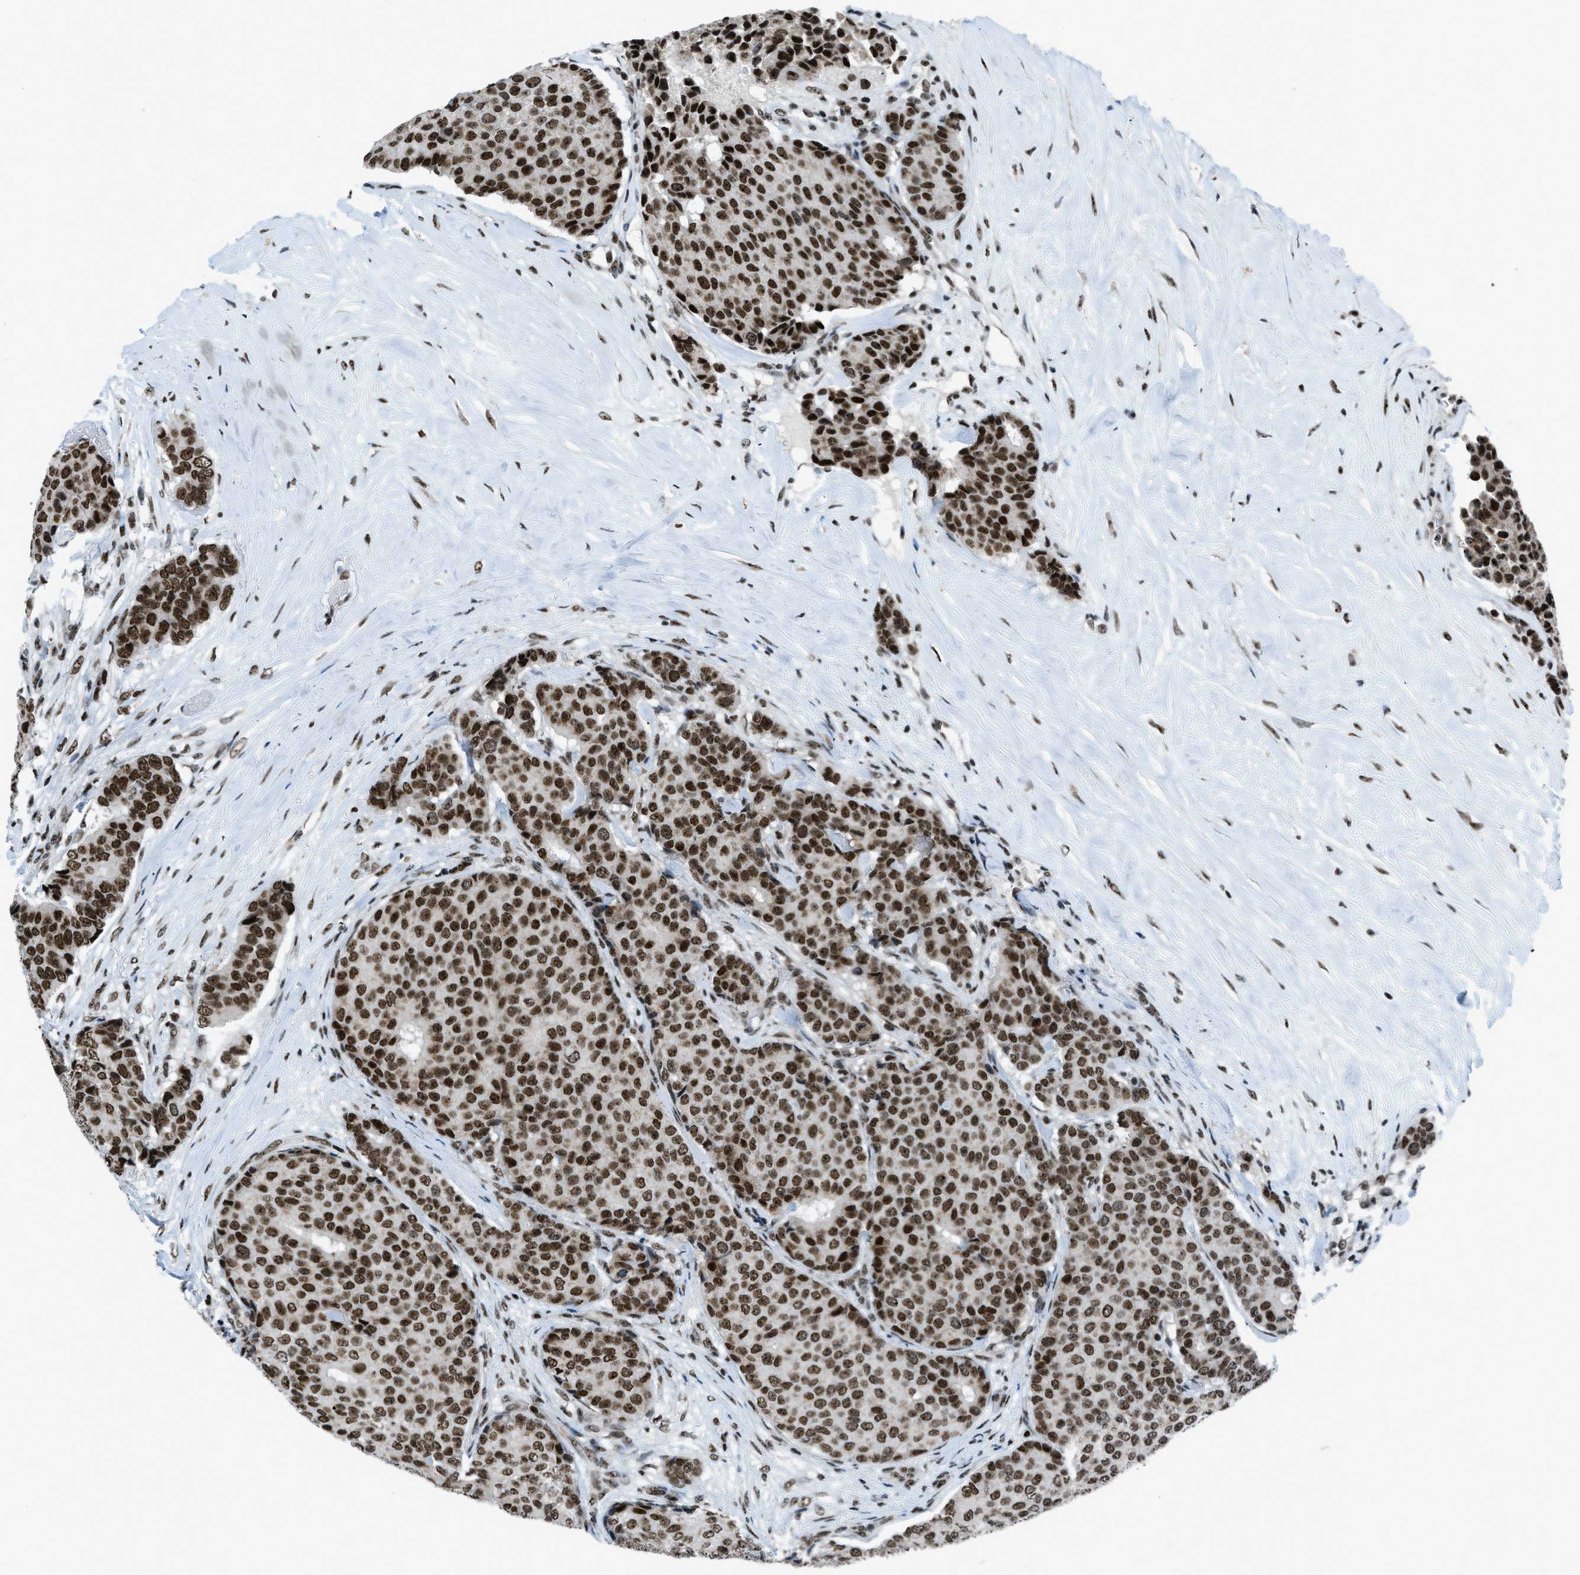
{"staining": {"intensity": "strong", "quantity": ">75%", "location": "nuclear"}, "tissue": "breast cancer", "cell_type": "Tumor cells", "image_type": "cancer", "snomed": [{"axis": "morphology", "description": "Duct carcinoma"}, {"axis": "topography", "description": "Breast"}], "caption": "Breast cancer stained for a protein shows strong nuclear positivity in tumor cells.", "gene": "RAD51B", "patient": {"sex": "female", "age": 75}}